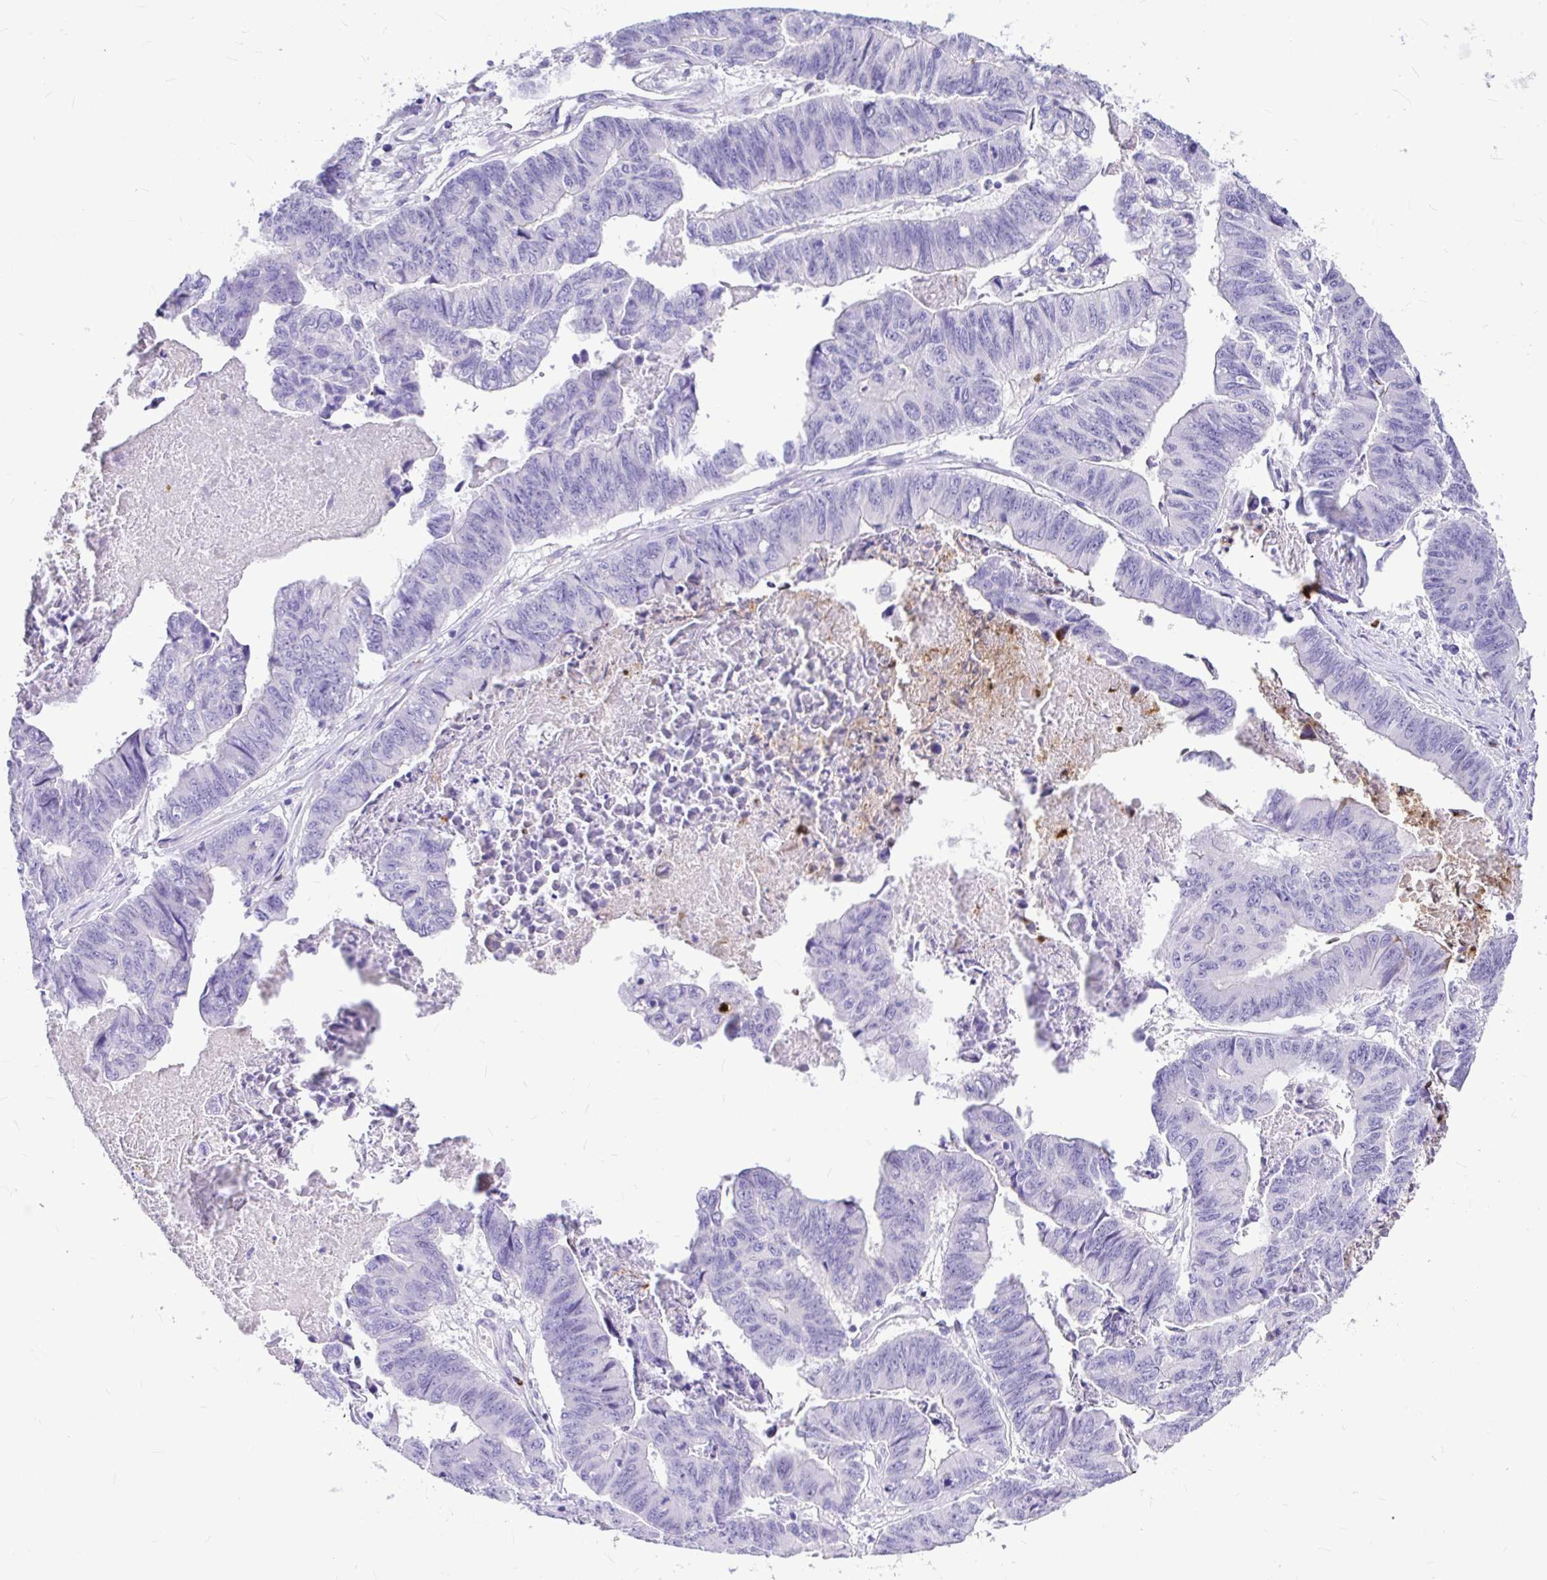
{"staining": {"intensity": "negative", "quantity": "none", "location": "none"}, "tissue": "stomach cancer", "cell_type": "Tumor cells", "image_type": "cancer", "snomed": [{"axis": "morphology", "description": "Adenocarcinoma, NOS"}, {"axis": "topography", "description": "Stomach, lower"}], "caption": "This is an immunohistochemistry (IHC) micrograph of human stomach cancer (adenocarcinoma). There is no positivity in tumor cells.", "gene": "CLEC1B", "patient": {"sex": "male", "age": 77}}